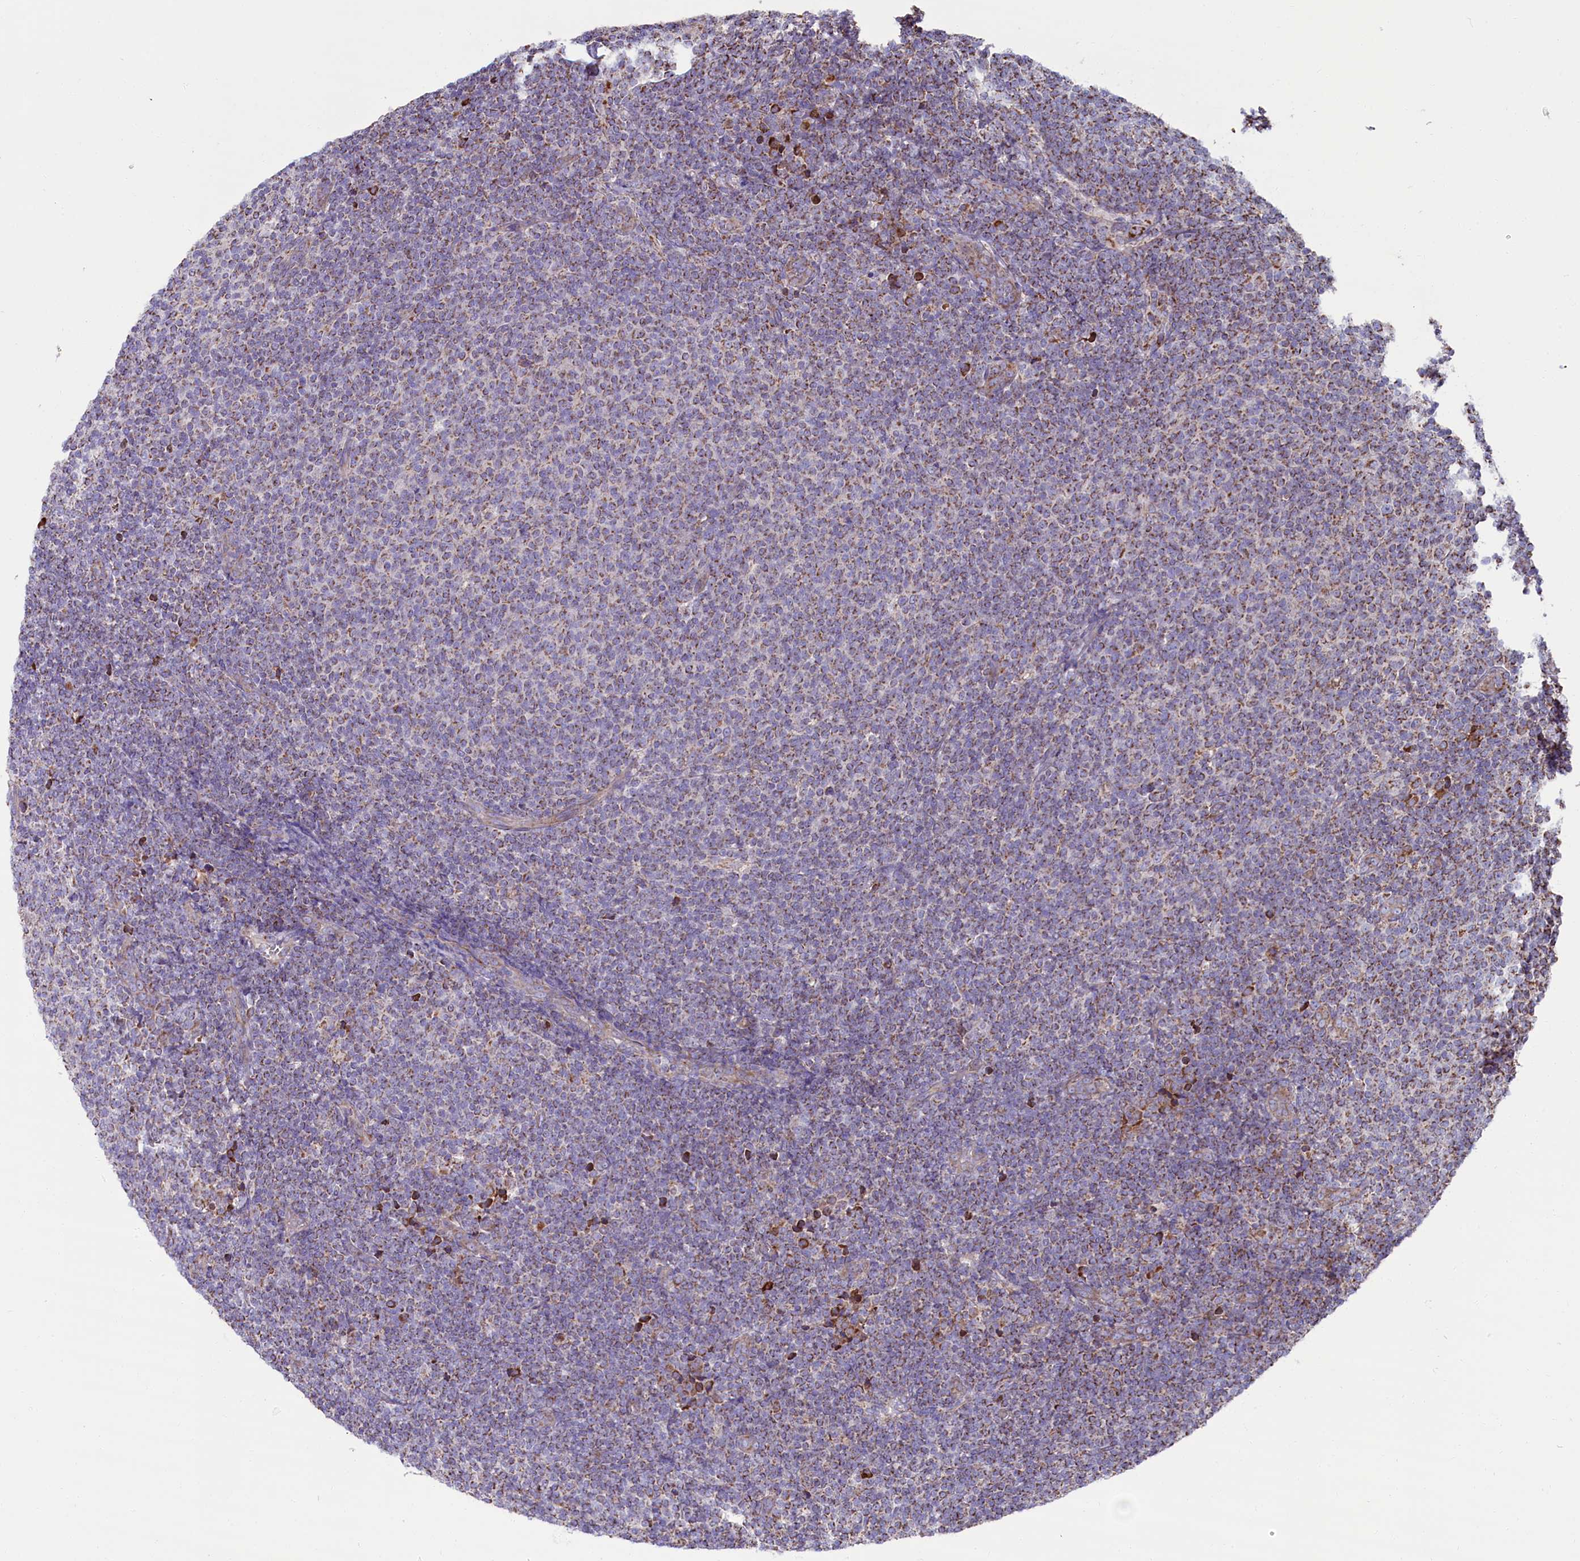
{"staining": {"intensity": "weak", "quantity": "25%-75%", "location": "cytoplasmic/membranous"}, "tissue": "lymphoma", "cell_type": "Tumor cells", "image_type": "cancer", "snomed": [{"axis": "morphology", "description": "Malignant lymphoma, non-Hodgkin's type, Low grade"}, {"axis": "topography", "description": "Lymph node"}], "caption": "This is a photomicrograph of IHC staining of malignant lymphoma, non-Hodgkin's type (low-grade), which shows weak staining in the cytoplasmic/membranous of tumor cells.", "gene": "ZSWIM1", "patient": {"sex": "male", "age": 66}}